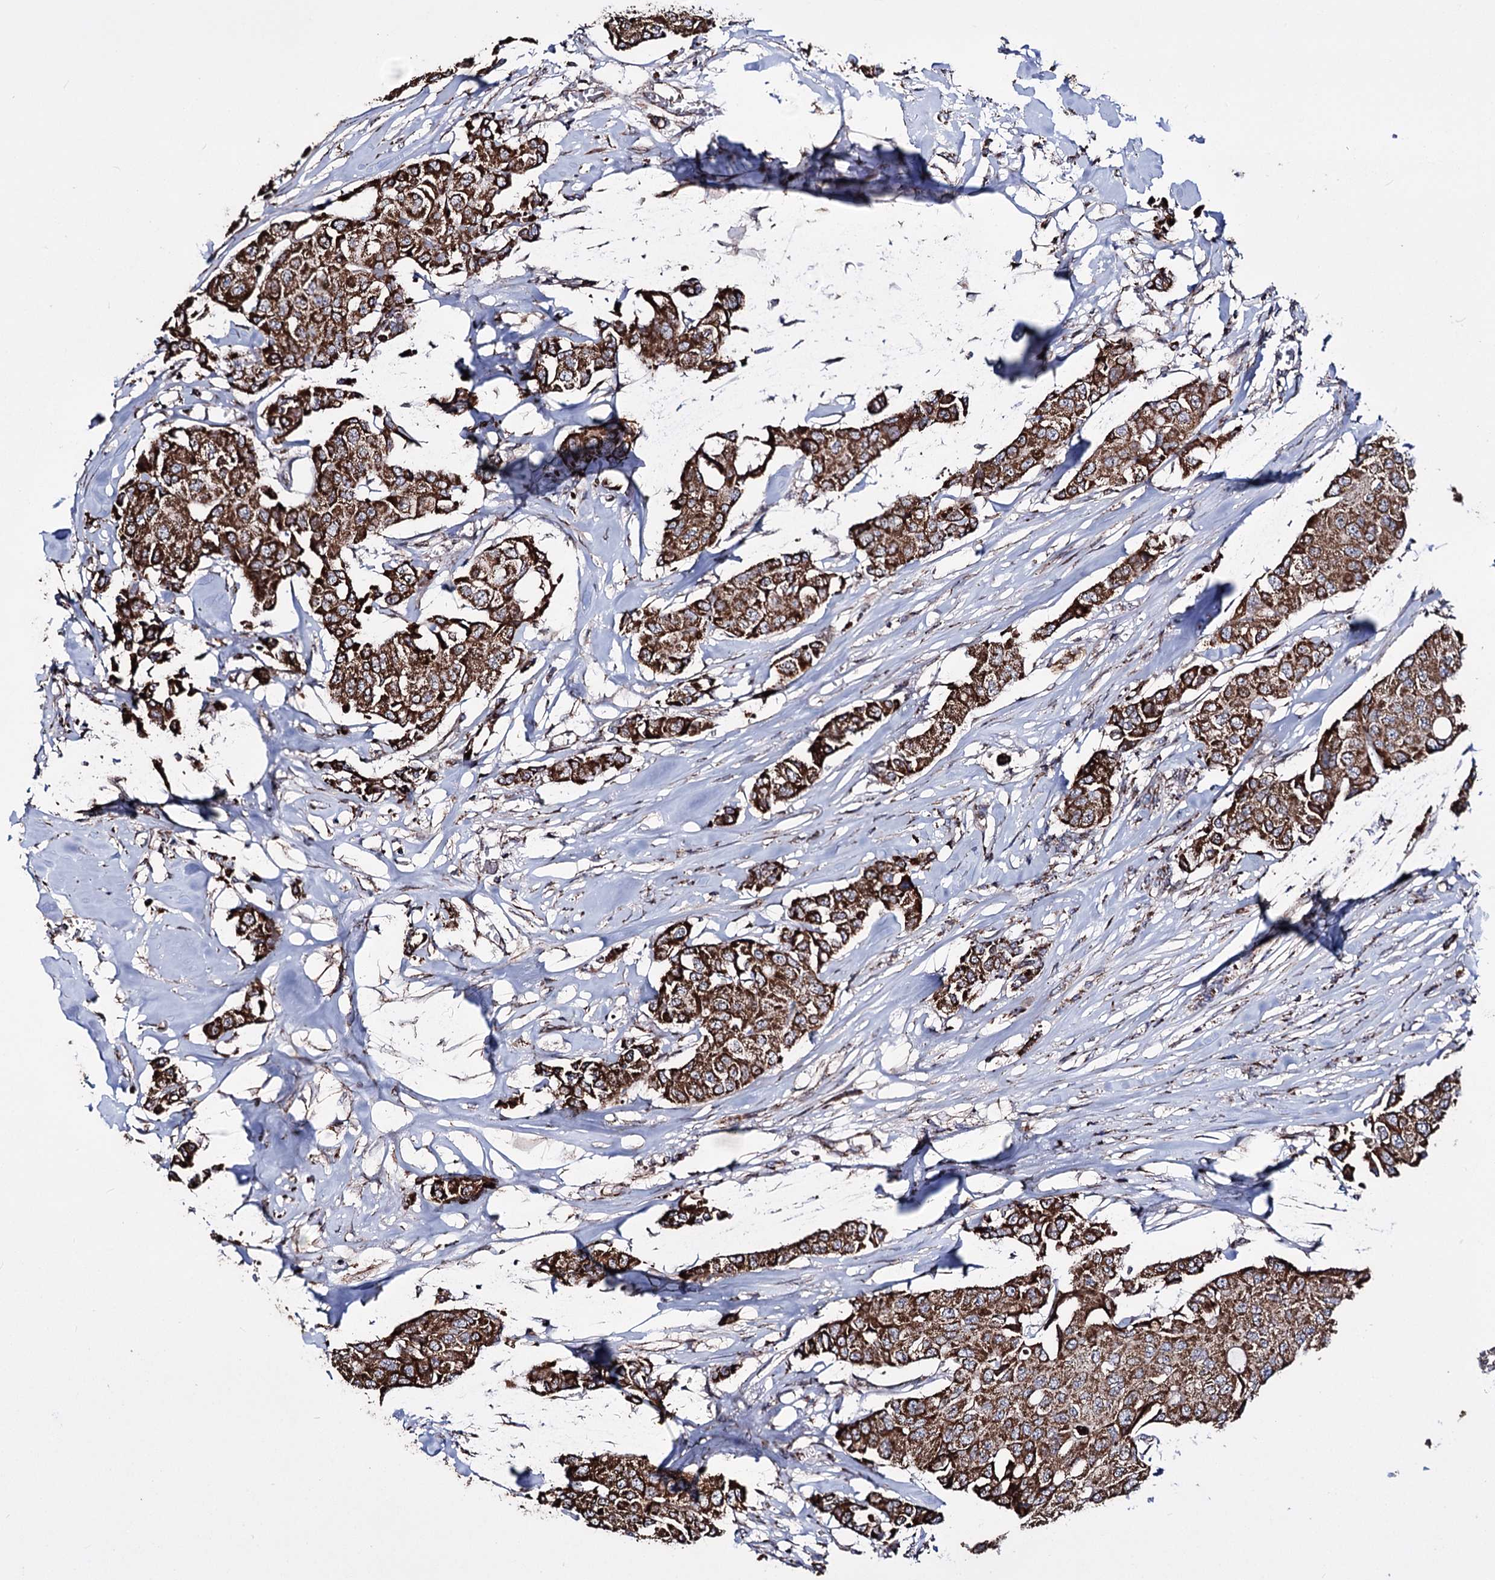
{"staining": {"intensity": "strong", "quantity": ">75%", "location": "cytoplasmic/membranous"}, "tissue": "breast cancer", "cell_type": "Tumor cells", "image_type": "cancer", "snomed": [{"axis": "morphology", "description": "Duct carcinoma"}, {"axis": "topography", "description": "Breast"}], "caption": "The image demonstrates immunohistochemical staining of breast cancer. There is strong cytoplasmic/membranous expression is present in approximately >75% of tumor cells.", "gene": "CREB3L4", "patient": {"sex": "female", "age": 80}}